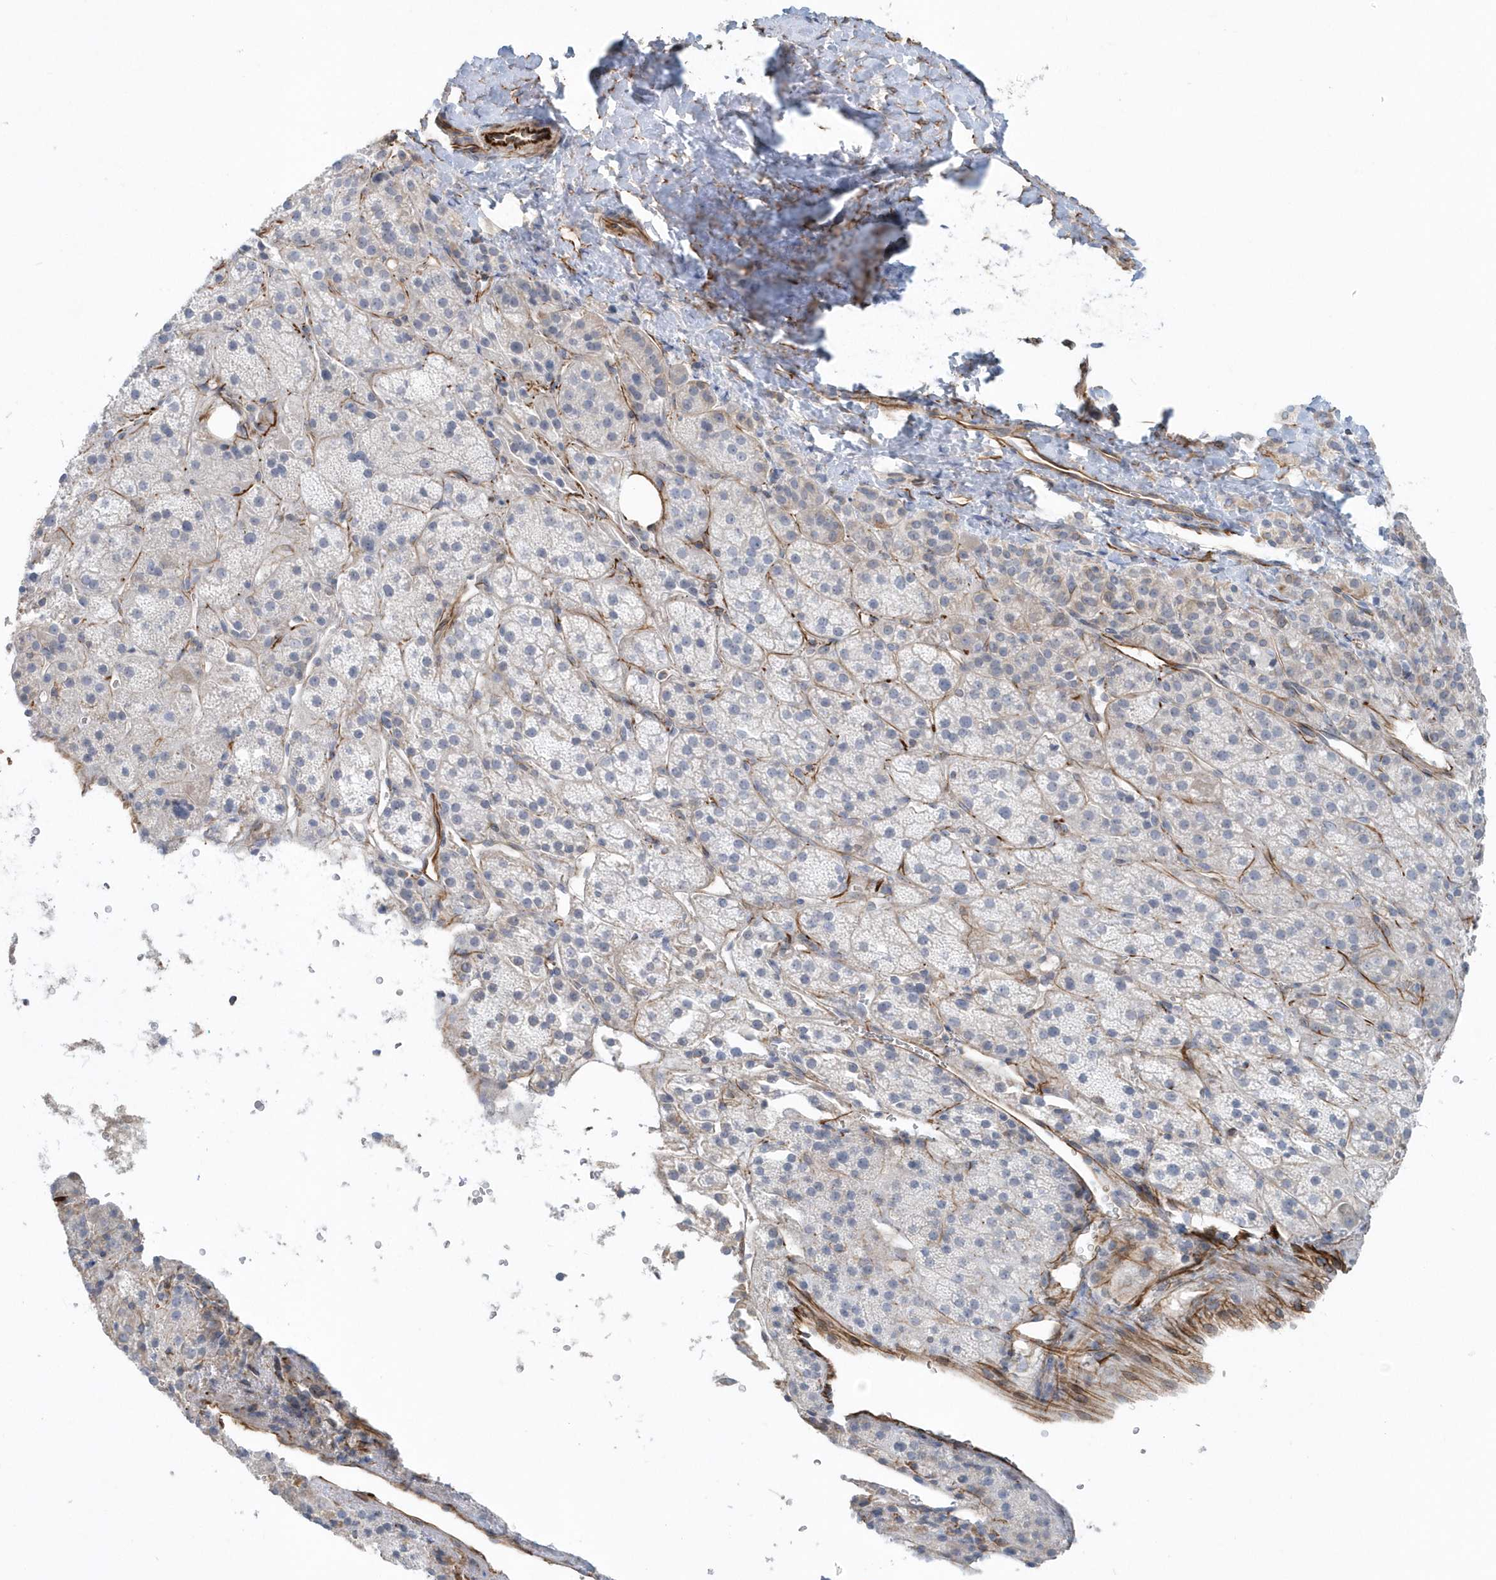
{"staining": {"intensity": "negative", "quantity": "none", "location": "none"}, "tissue": "adrenal gland", "cell_type": "Glandular cells", "image_type": "normal", "snomed": [{"axis": "morphology", "description": "Normal tissue, NOS"}, {"axis": "topography", "description": "Adrenal gland"}], "caption": "Immunohistochemical staining of unremarkable adrenal gland shows no significant staining in glandular cells. Nuclei are stained in blue.", "gene": "RAB17", "patient": {"sex": "female", "age": 57}}